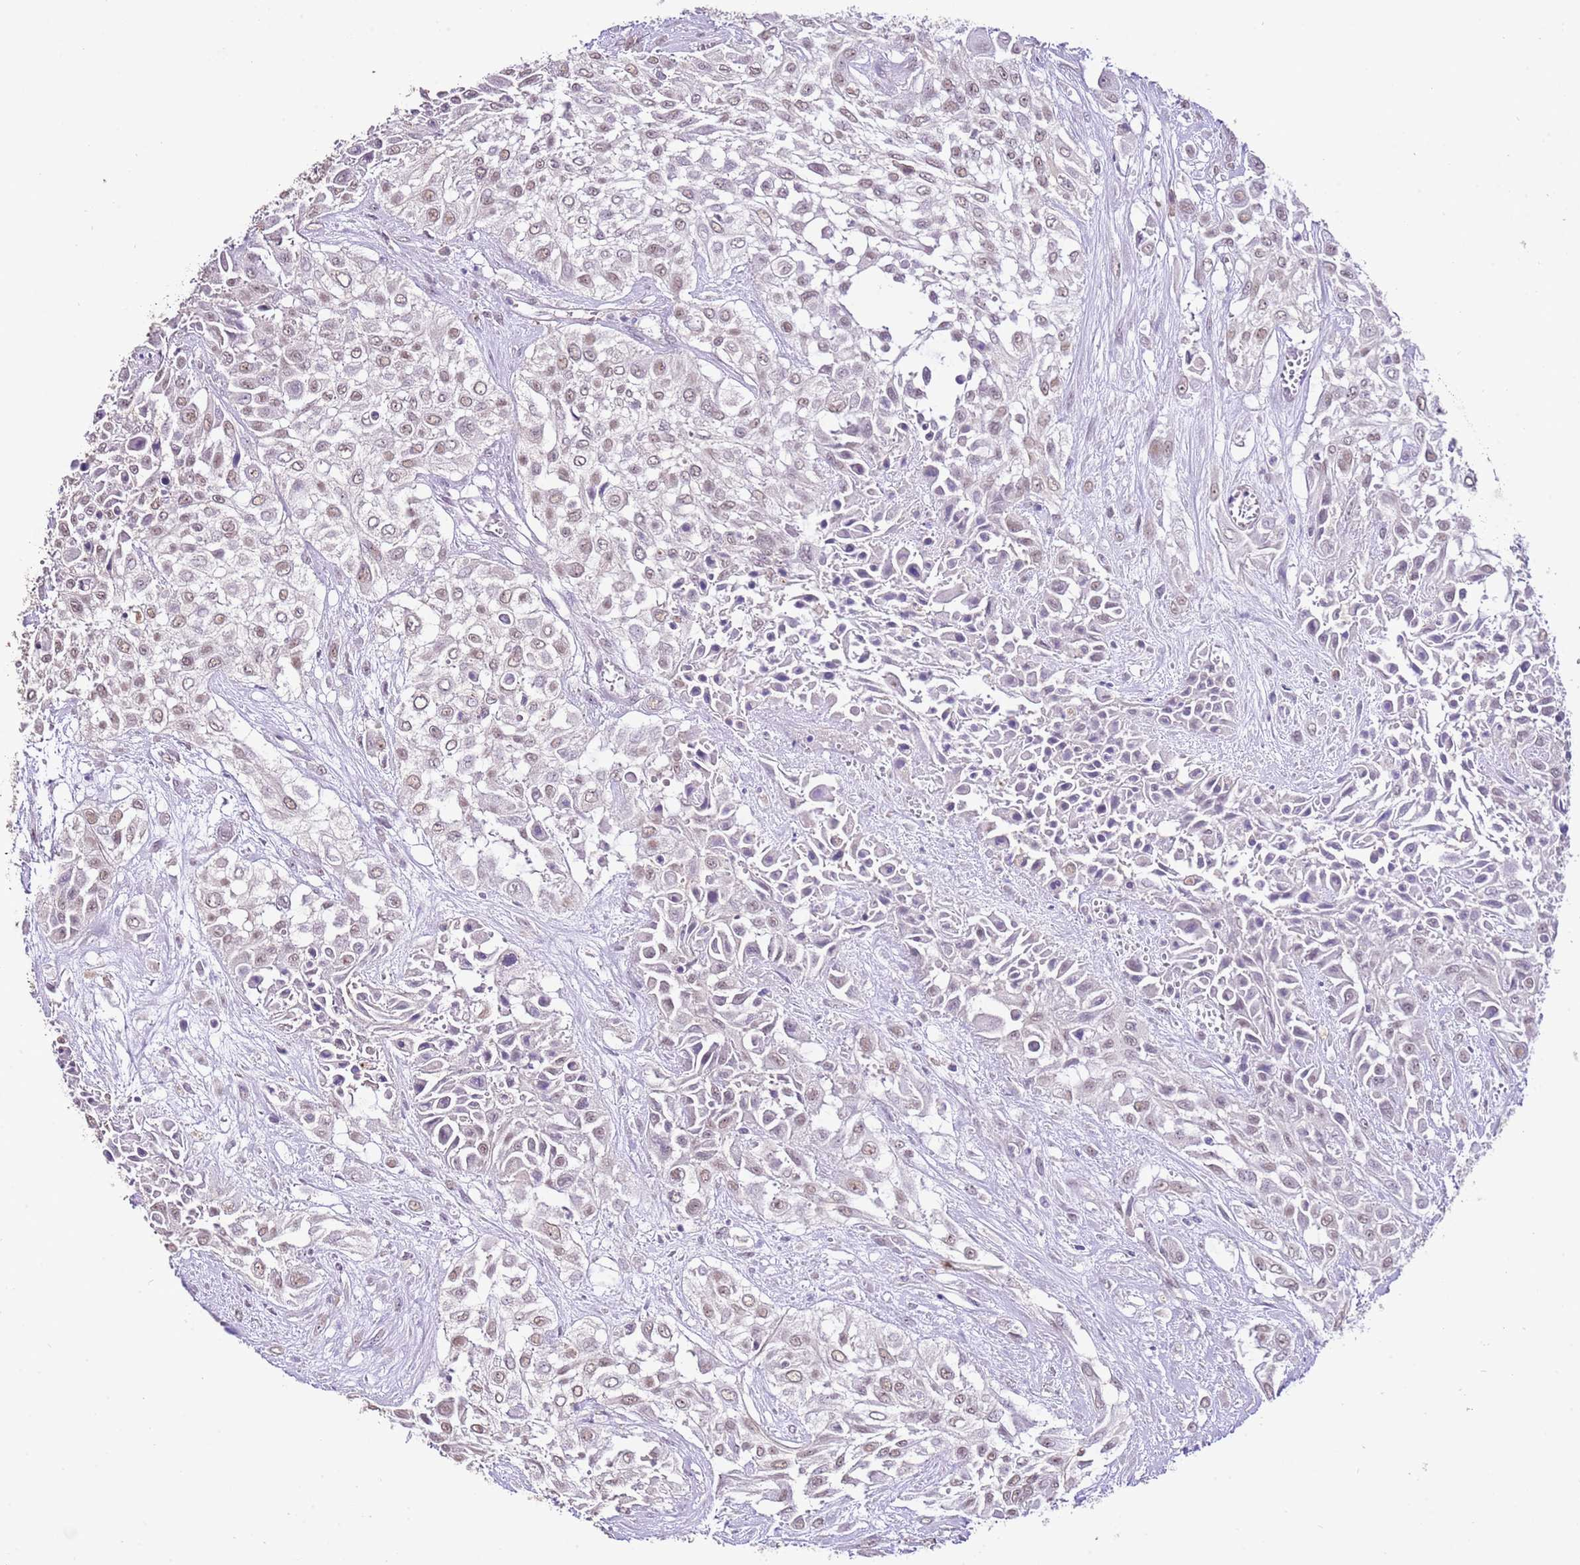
{"staining": {"intensity": "weak", "quantity": ">75%", "location": "nuclear"}, "tissue": "urothelial cancer", "cell_type": "Tumor cells", "image_type": "cancer", "snomed": [{"axis": "morphology", "description": "Urothelial carcinoma, High grade"}, {"axis": "topography", "description": "Urinary bladder"}], "caption": "IHC histopathology image of high-grade urothelial carcinoma stained for a protein (brown), which shows low levels of weak nuclear positivity in about >75% of tumor cells.", "gene": "IZUMO4", "patient": {"sex": "male", "age": 57}}